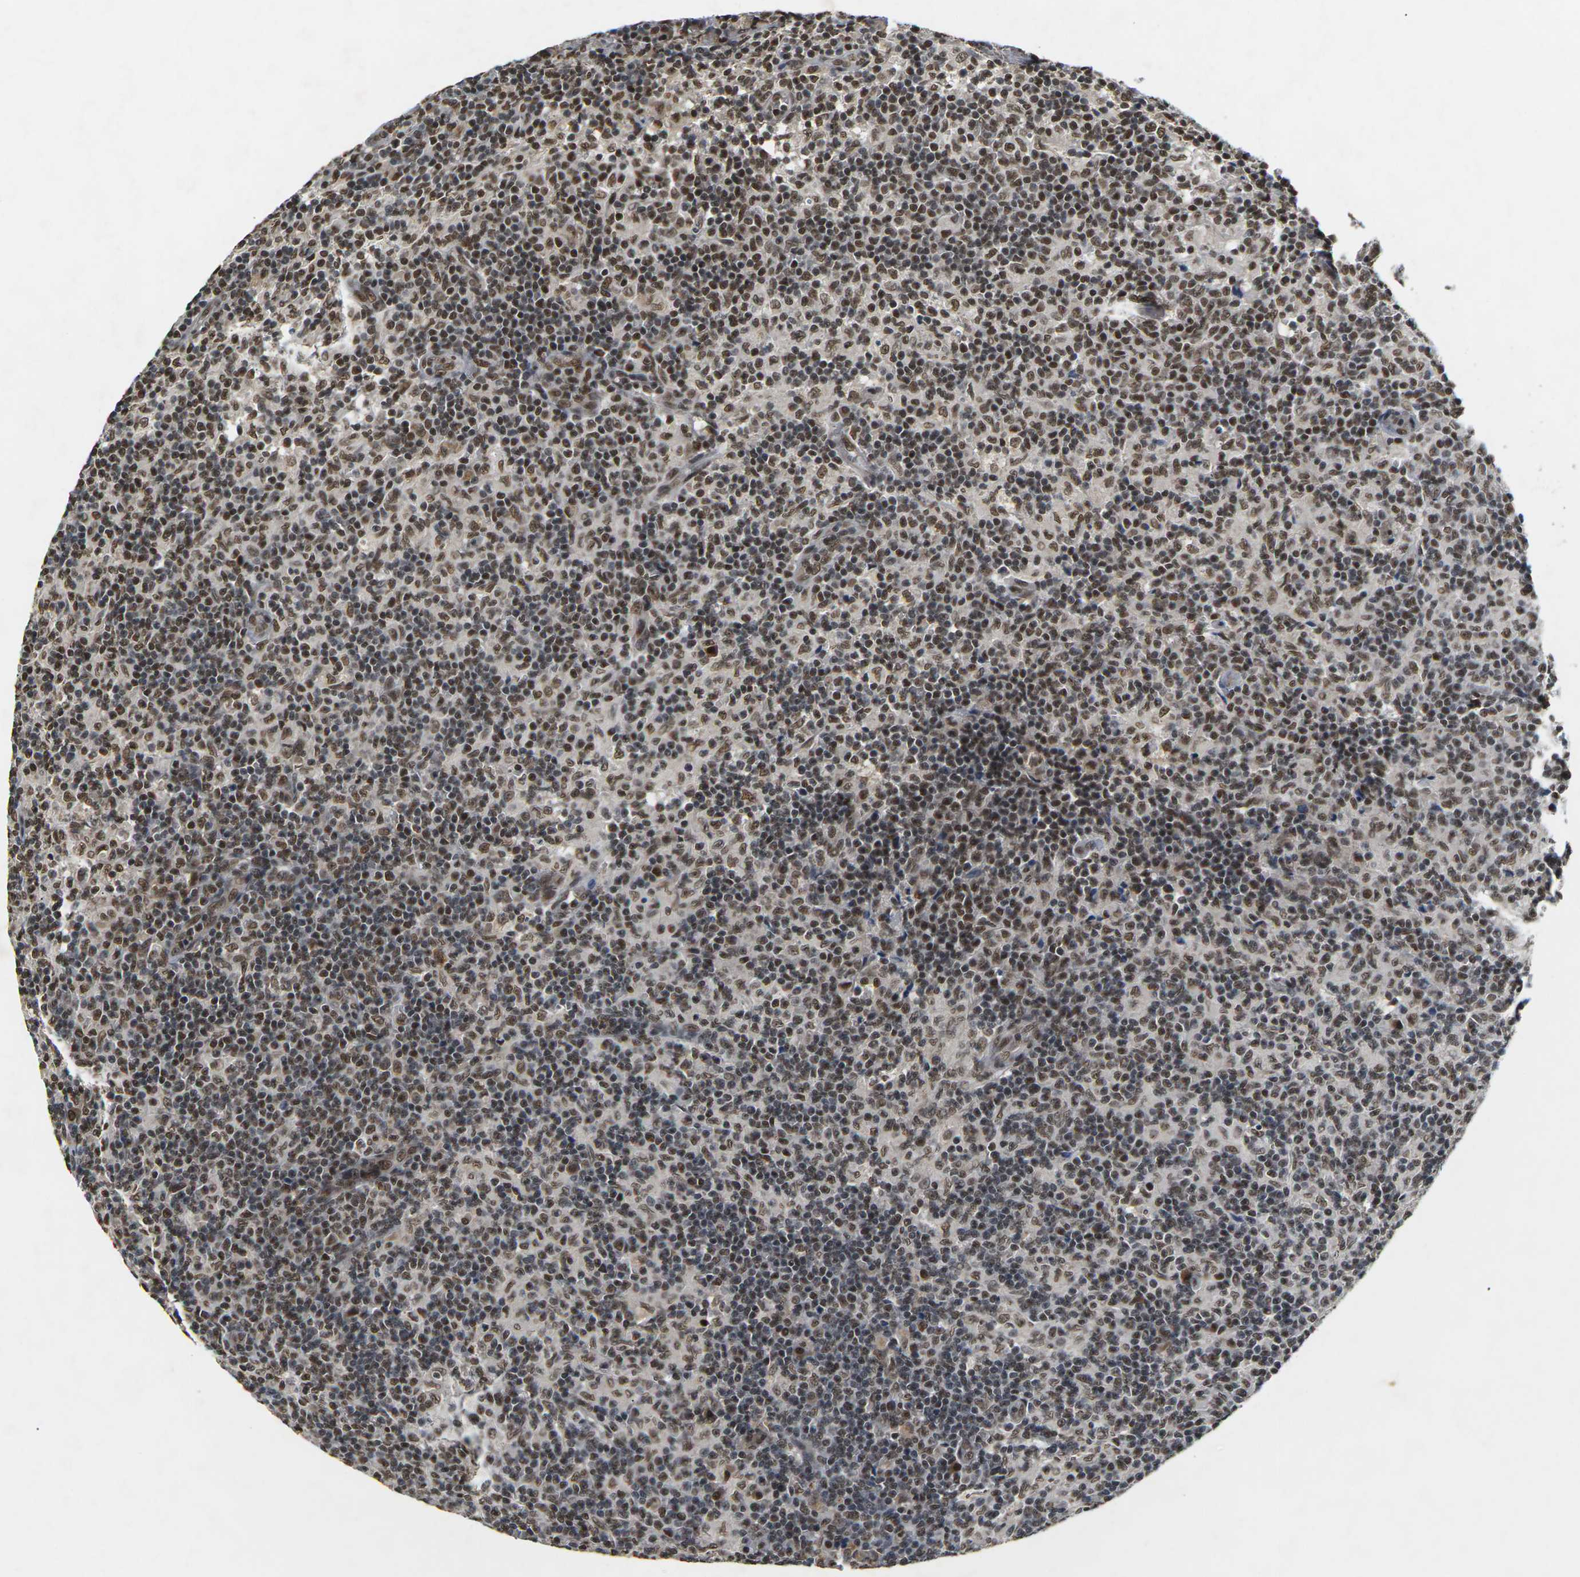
{"staining": {"intensity": "moderate", "quantity": ">75%", "location": "nuclear"}, "tissue": "lymph node", "cell_type": "Germinal center cells", "image_type": "normal", "snomed": [{"axis": "morphology", "description": "Normal tissue, NOS"}, {"axis": "morphology", "description": "Inflammation, NOS"}, {"axis": "topography", "description": "Lymph node"}], "caption": "This image shows benign lymph node stained with immunohistochemistry (IHC) to label a protein in brown. The nuclear of germinal center cells show moderate positivity for the protein. Nuclei are counter-stained blue.", "gene": "NELFA", "patient": {"sex": "male", "age": 55}}